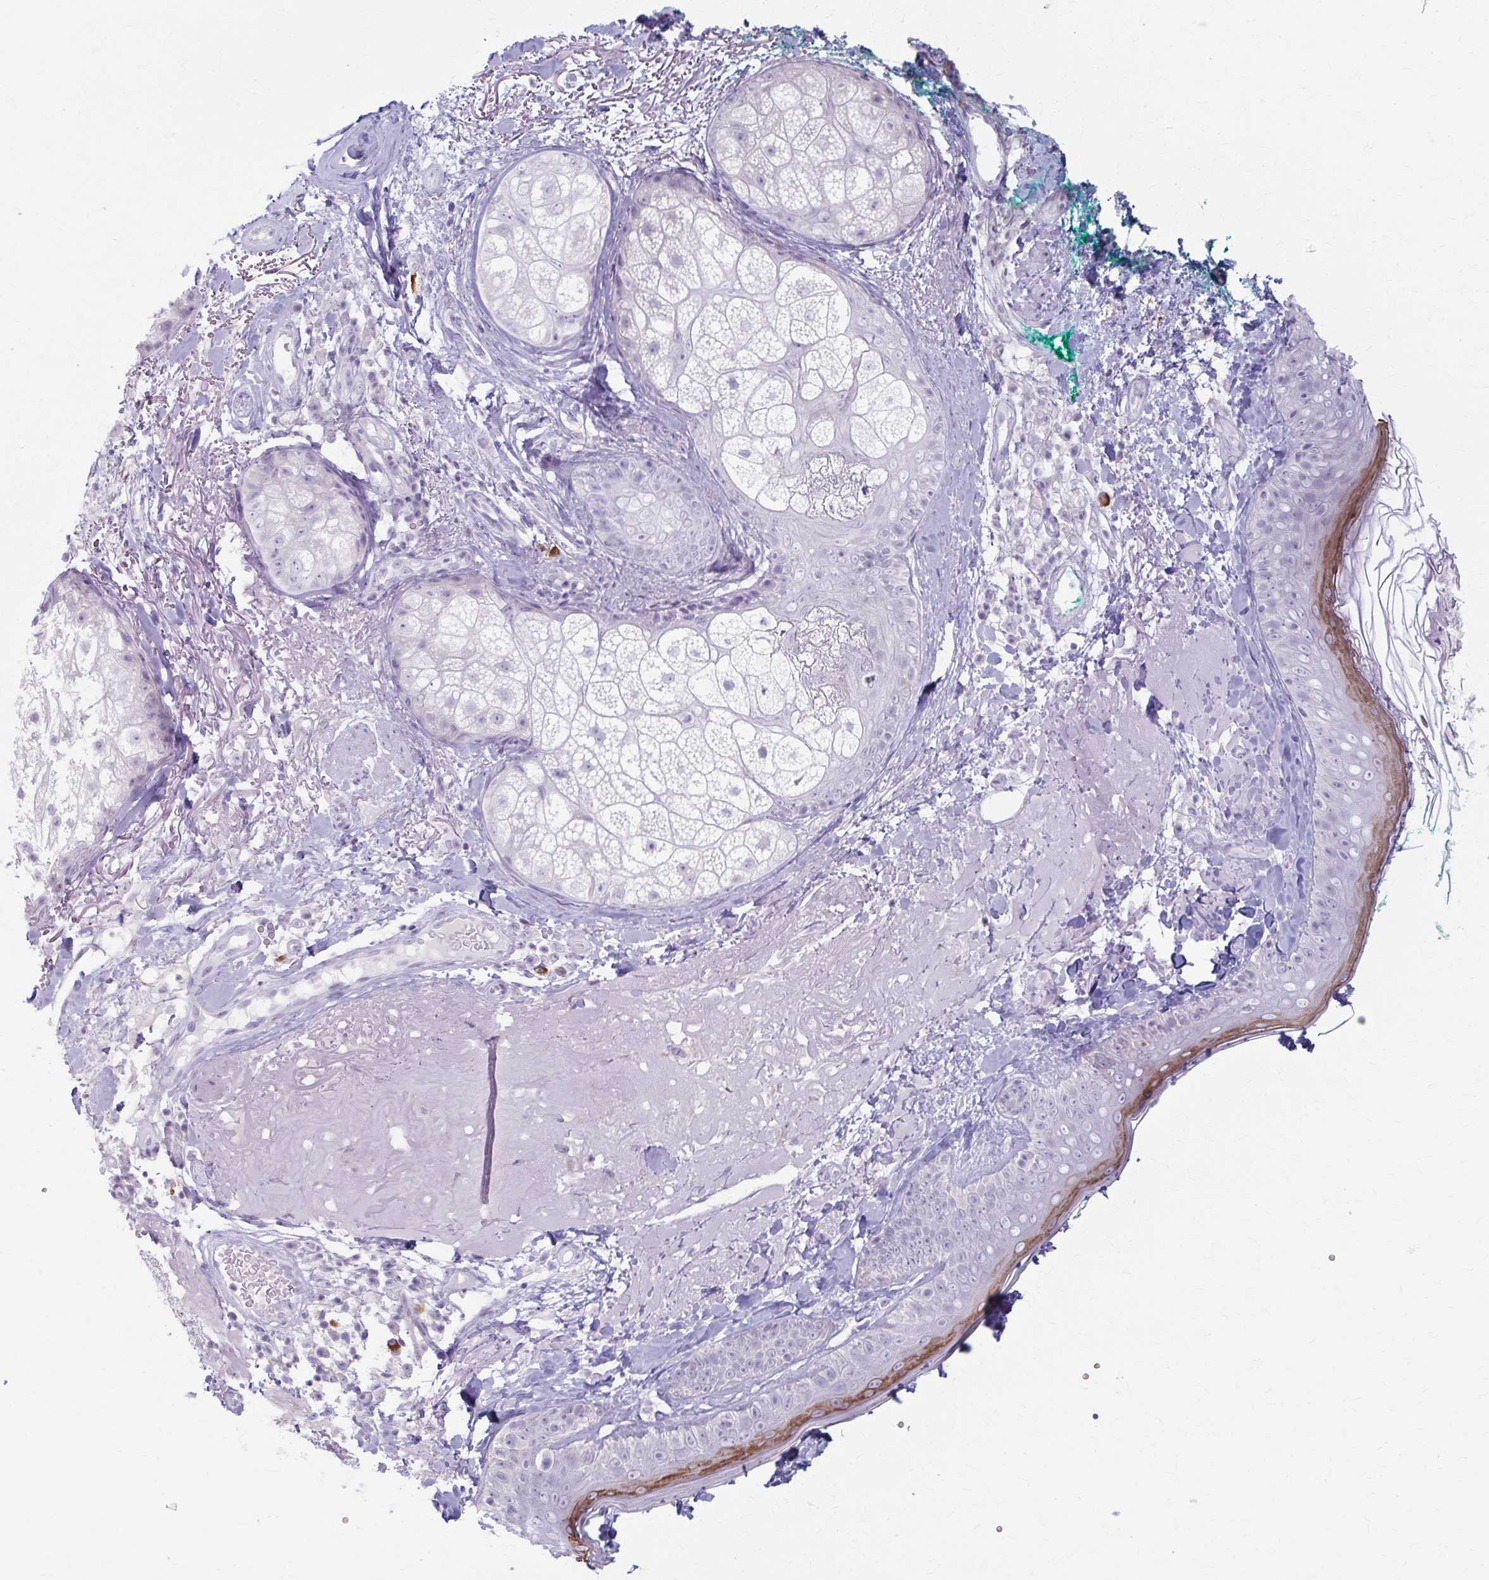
{"staining": {"intensity": "negative", "quantity": "none", "location": "none"}, "tissue": "skin", "cell_type": "Fibroblasts", "image_type": "normal", "snomed": [{"axis": "morphology", "description": "Normal tissue, NOS"}, {"axis": "topography", "description": "Skin"}], "caption": "Immunohistochemical staining of unremarkable human skin shows no significant expression in fibroblasts. (IHC, brightfield microscopy, high magnification).", "gene": "LDLRAP1", "patient": {"sex": "male", "age": 73}}